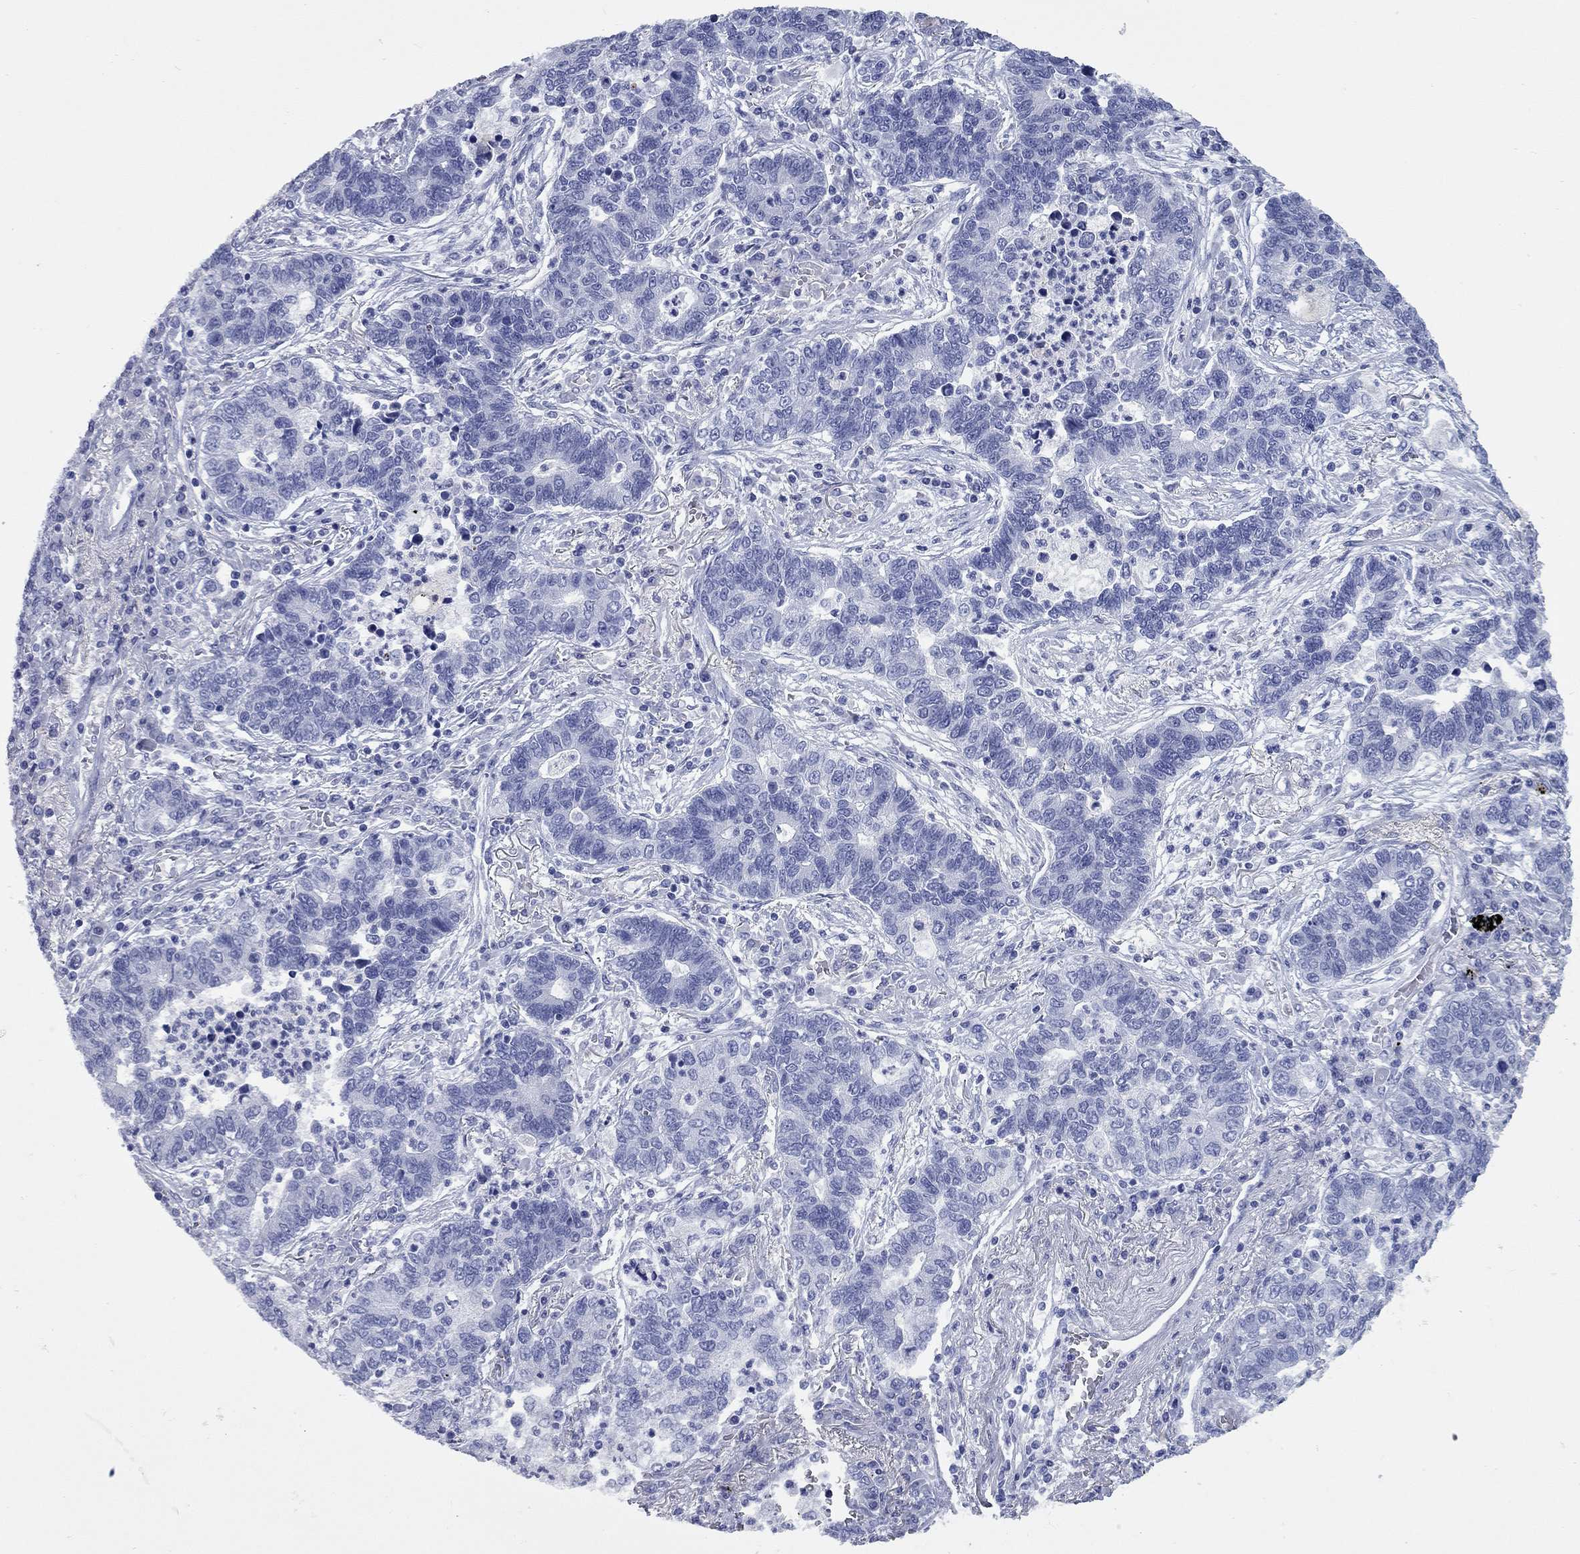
{"staining": {"intensity": "negative", "quantity": "none", "location": "none"}, "tissue": "lung cancer", "cell_type": "Tumor cells", "image_type": "cancer", "snomed": [{"axis": "morphology", "description": "Adenocarcinoma, NOS"}, {"axis": "topography", "description": "Lung"}], "caption": "High power microscopy histopathology image of an immunohistochemistry (IHC) photomicrograph of lung adenocarcinoma, revealing no significant positivity in tumor cells.", "gene": "CCNA1", "patient": {"sex": "female", "age": 57}}